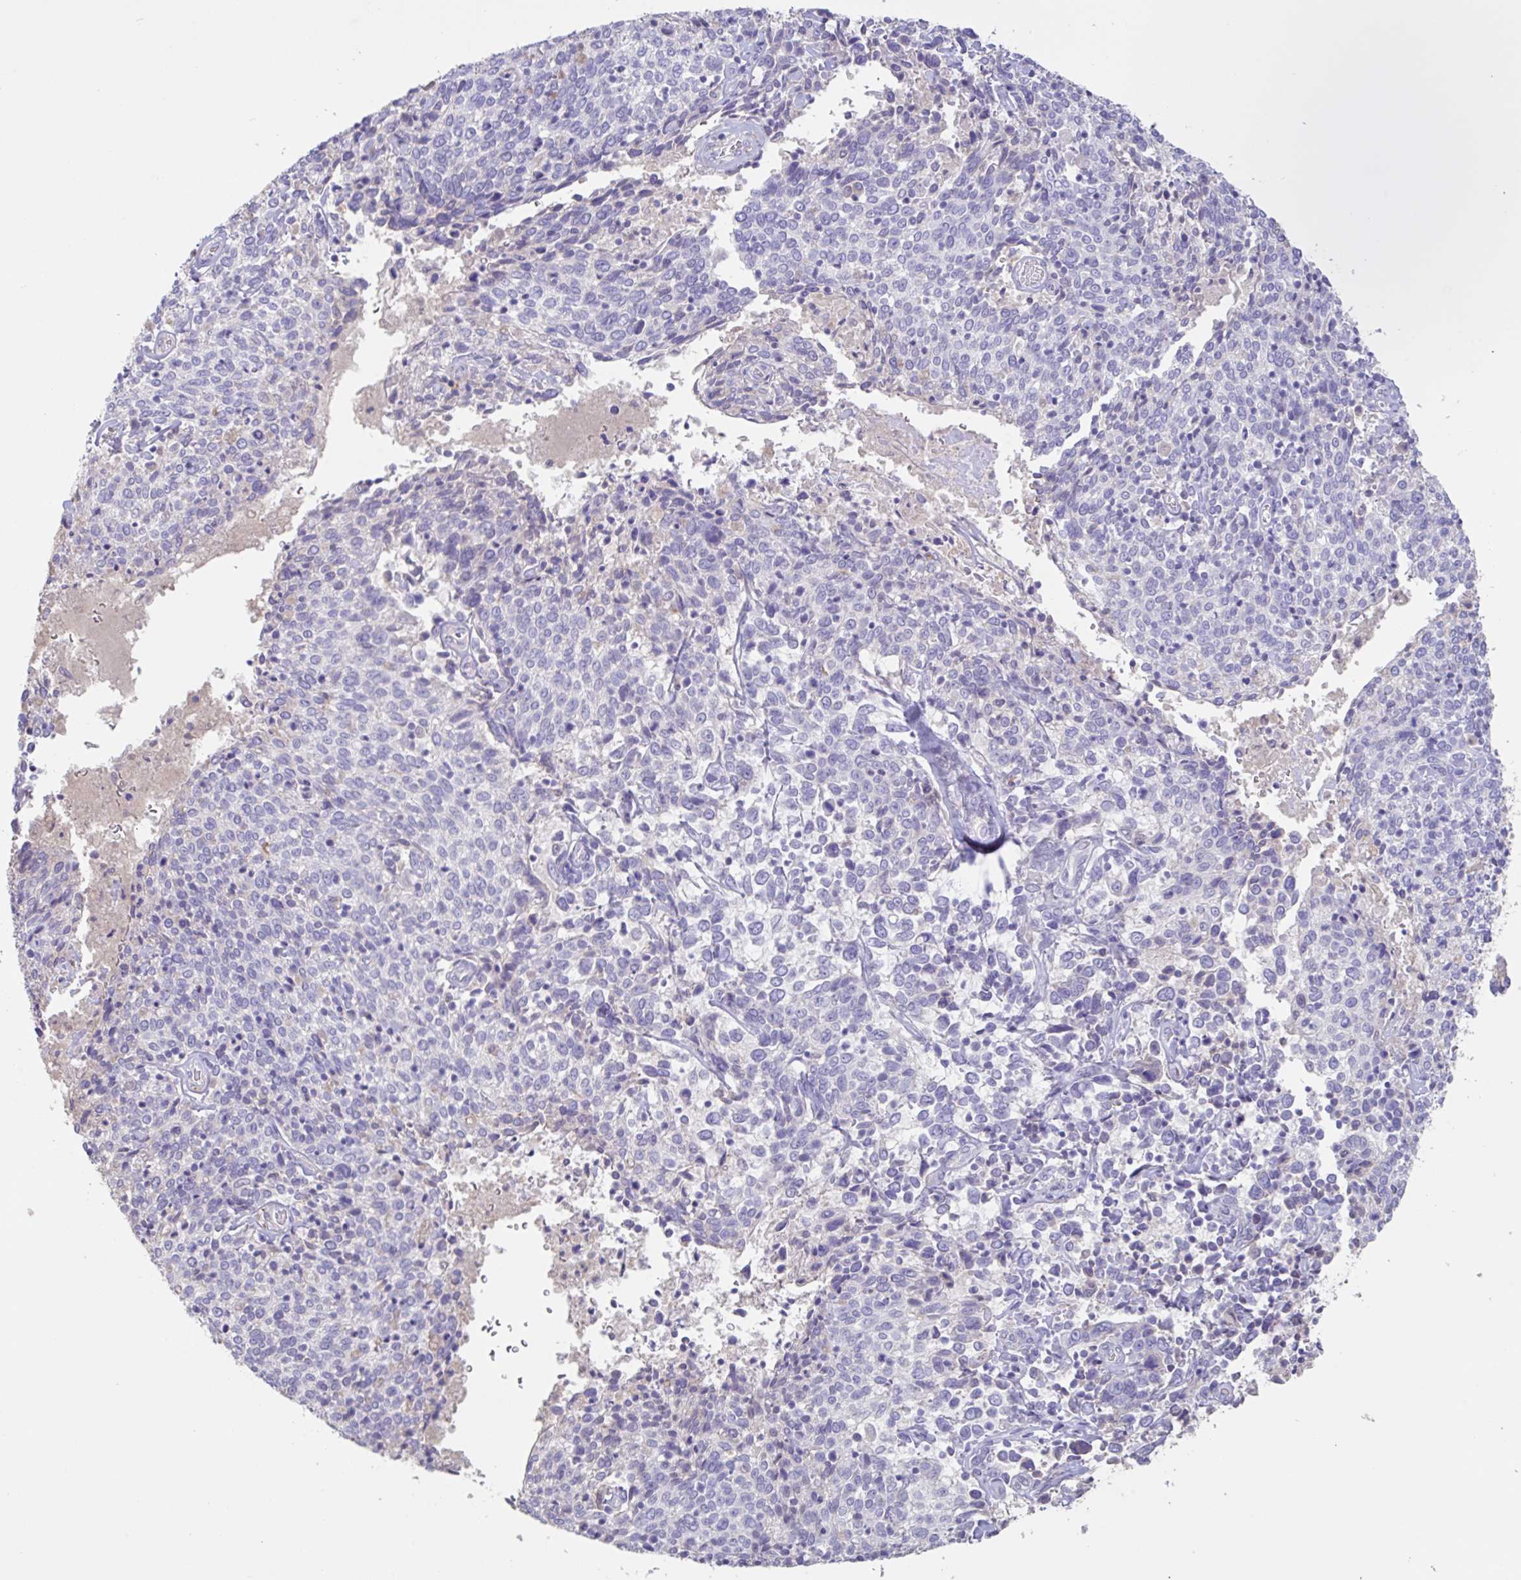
{"staining": {"intensity": "negative", "quantity": "none", "location": "none"}, "tissue": "cervical cancer", "cell_type": "Tumor cells", "image_type": "cancer", "snomed": [{"axis": "morphology", "description": "Squamous cell carcinoma, NOS"}, {"axis": "topography", "description": "Cervix"}], "caption": "This is a image of IHC staining of cervical cancer (squamous cell carcinoma), which shows no expression in tumor cells.", "gene": "PYGM", "patient": {"sex": "female", "age": 46}}